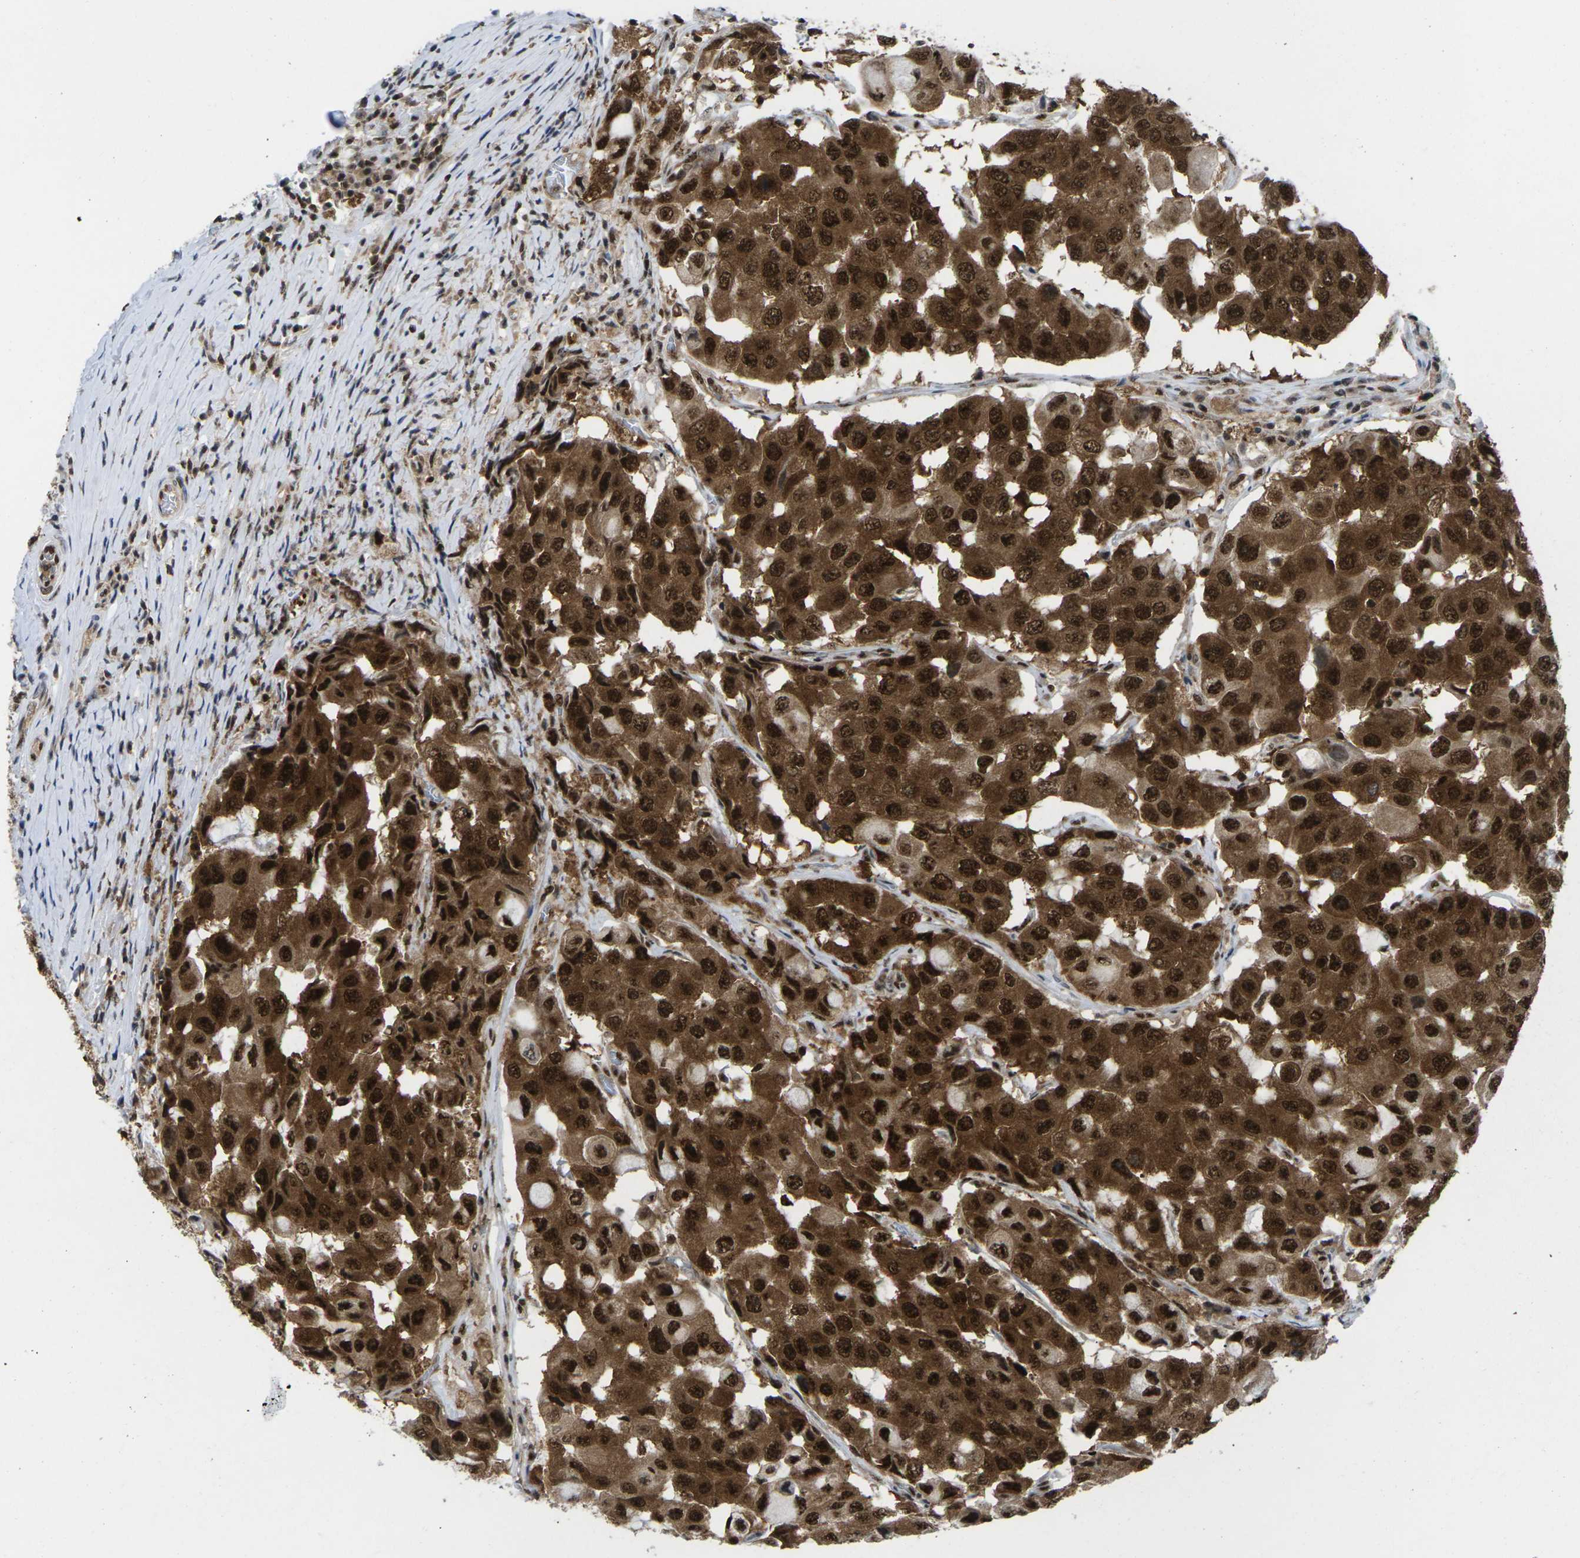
{"staining": {"intensity": "strong", "quantity": ">75%", "location": "cytoplasmic/membranous,nuclear"}, "tissue": "breast cancer", "cell_type": "Tumor cells", "image_type": "cancer", "snomed": [{"axis": "morphology", "description": "Duct carcinoma"}, {"axis": "topography", "description": "Breast"}], "caption": "DAB (3,3'-diaminobenzidine) immunohistochemical staining of breast cancer shows strong cytoplasmic/membranous and nuclear protein staining in about >75% of tumor cells. (Brightfield microscopy of DAB IHC at high magnification).", "gene": "MAGOH", "patient": {"sex": "female", "age": 27}}